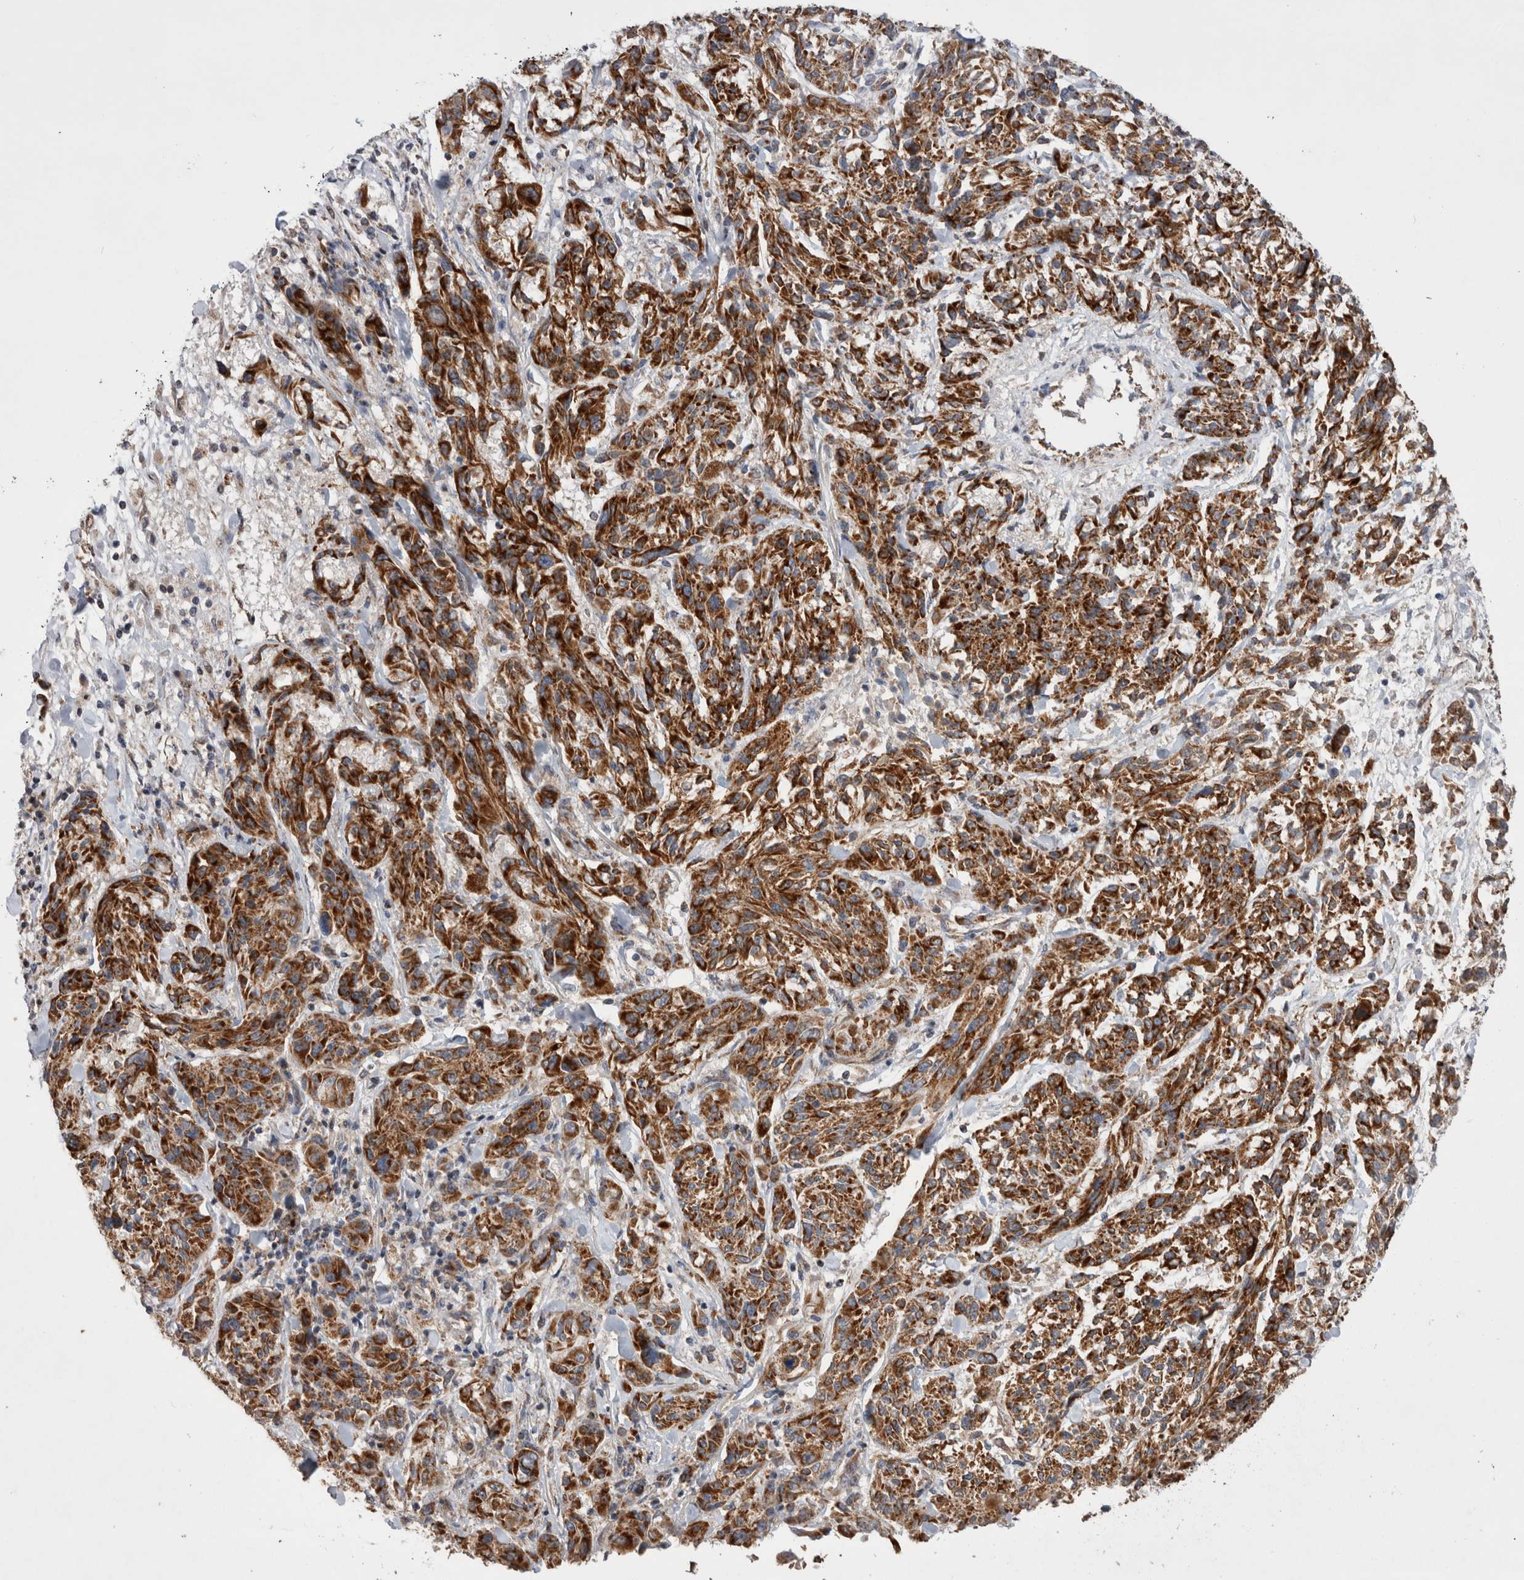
{"staining": {"intensity": "strong", "quantity": ">75%", "location": "cytoplasmic/membranous"}, "tissue": "melanoma", "cell_type": "Tumor cells", "image_type": "cancer", "snomed": [{"axis": "morphology", "description": "Malignant melanoma, NOS"}, {"axis": "topography", "description": "Skin"}], "caption": "Immunohistochemical staining of melanoma exhibits high levels of strong cytoplasmic/membranous protein staining in approximately >75% of tumor cells.", "gene": "MRPL37", "patient": {"sex": "male", "age": 53}}